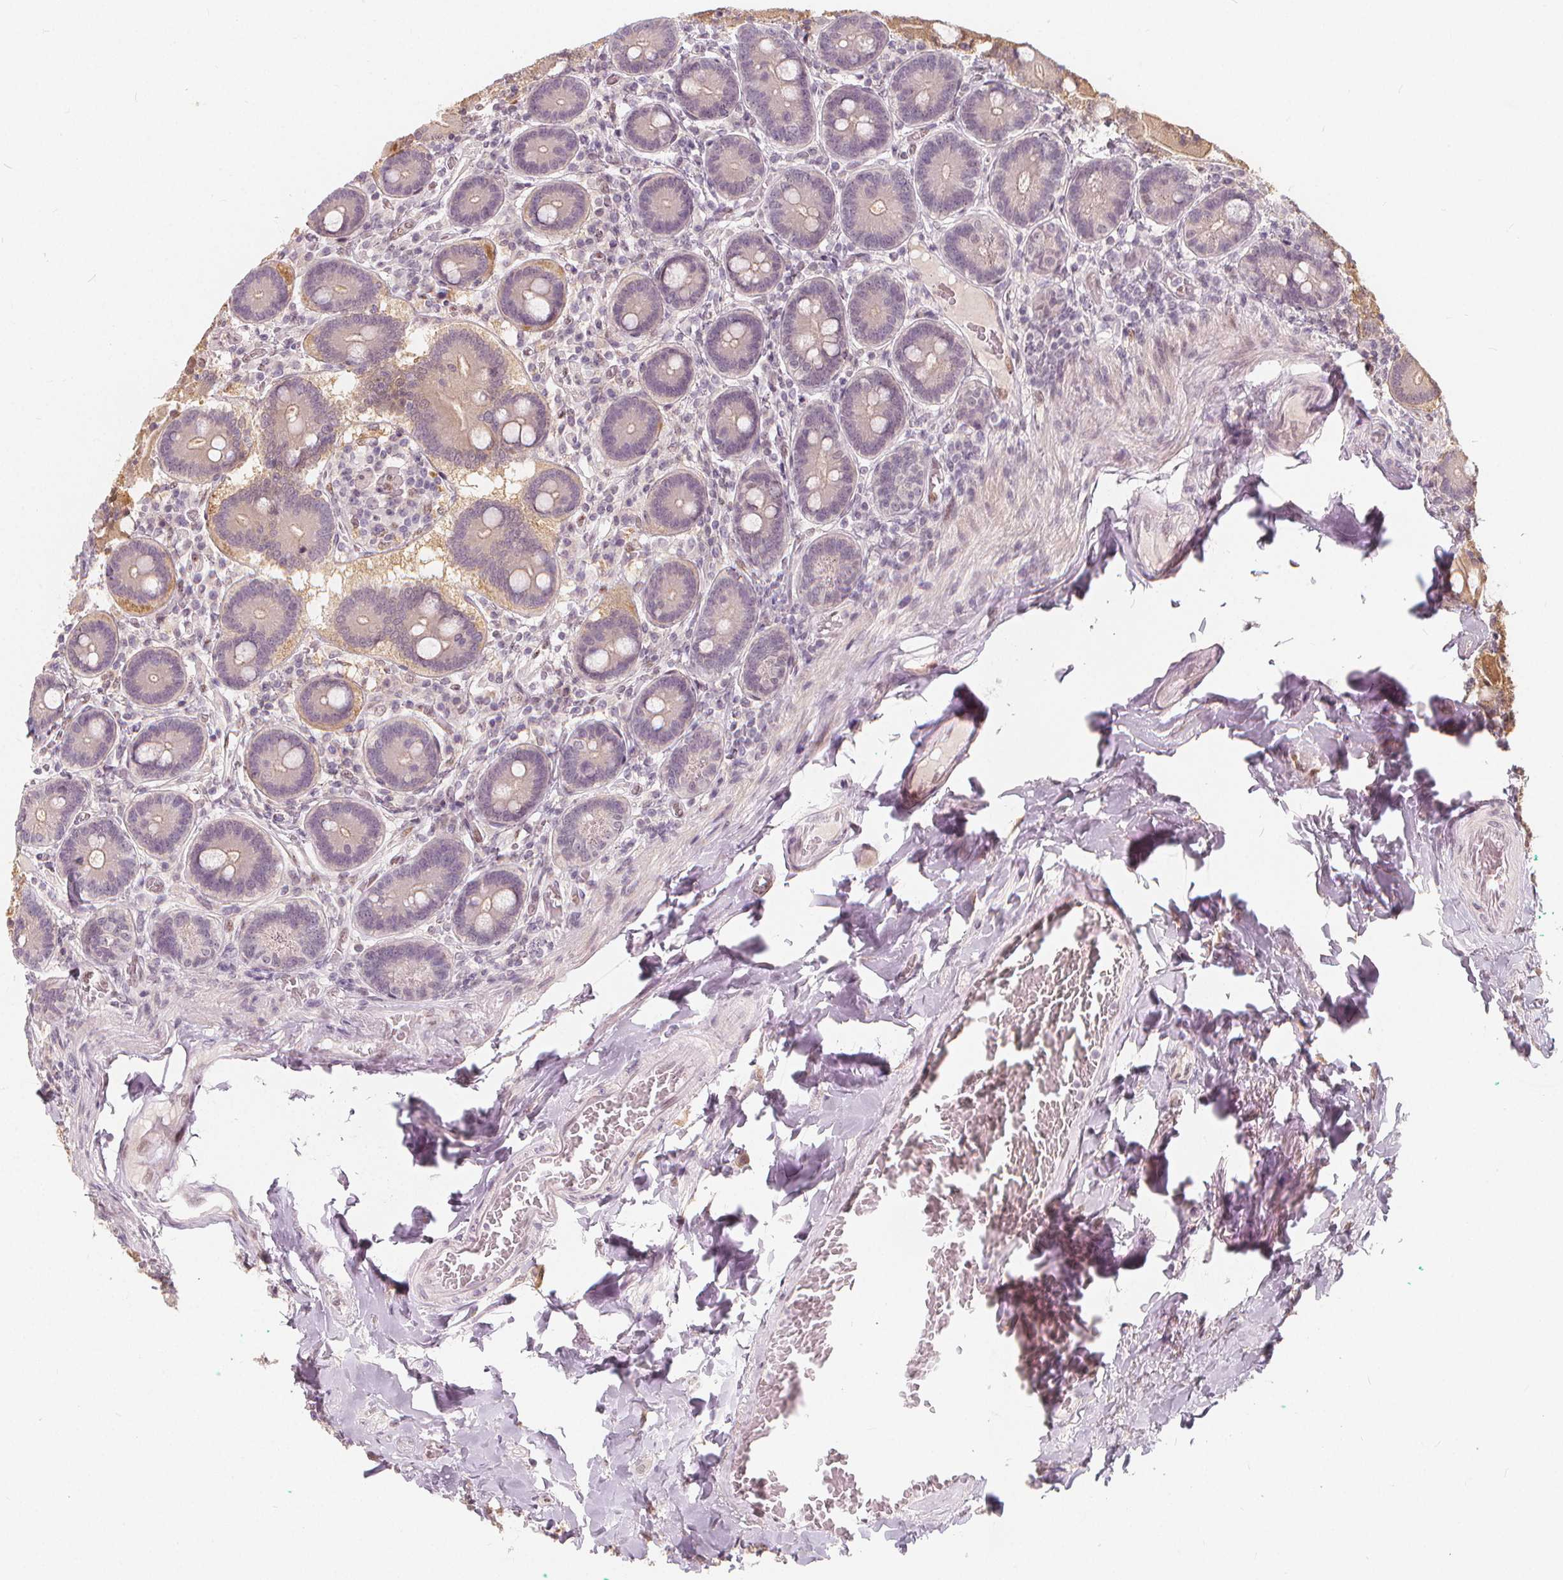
{"staining": {"intensity": "weak", "quantity": "25%-75%", "location": "cytoplasmic/membranous"}, "tissue": "duodenum", "cell_type": "Glandular cells", "image_type": "normal", "snomed": [{"axis": "morphology", "description": "Normal tissue, NOS"}, {"axis": "topography", "description": "Duodenum"}], "caption": "The histopathology image displays immunohistochemical staining of unremarkable duodenum. There is weak cytoplasmic/membranous expression is seen in approximately 25%-75% of glandular cells. (DAB (3,3'-diaminobenzidine) IHC with brightfield microscopy, high magnification).", "gene": "DRC3", "patient": {"sex": "female", "age": 62}}